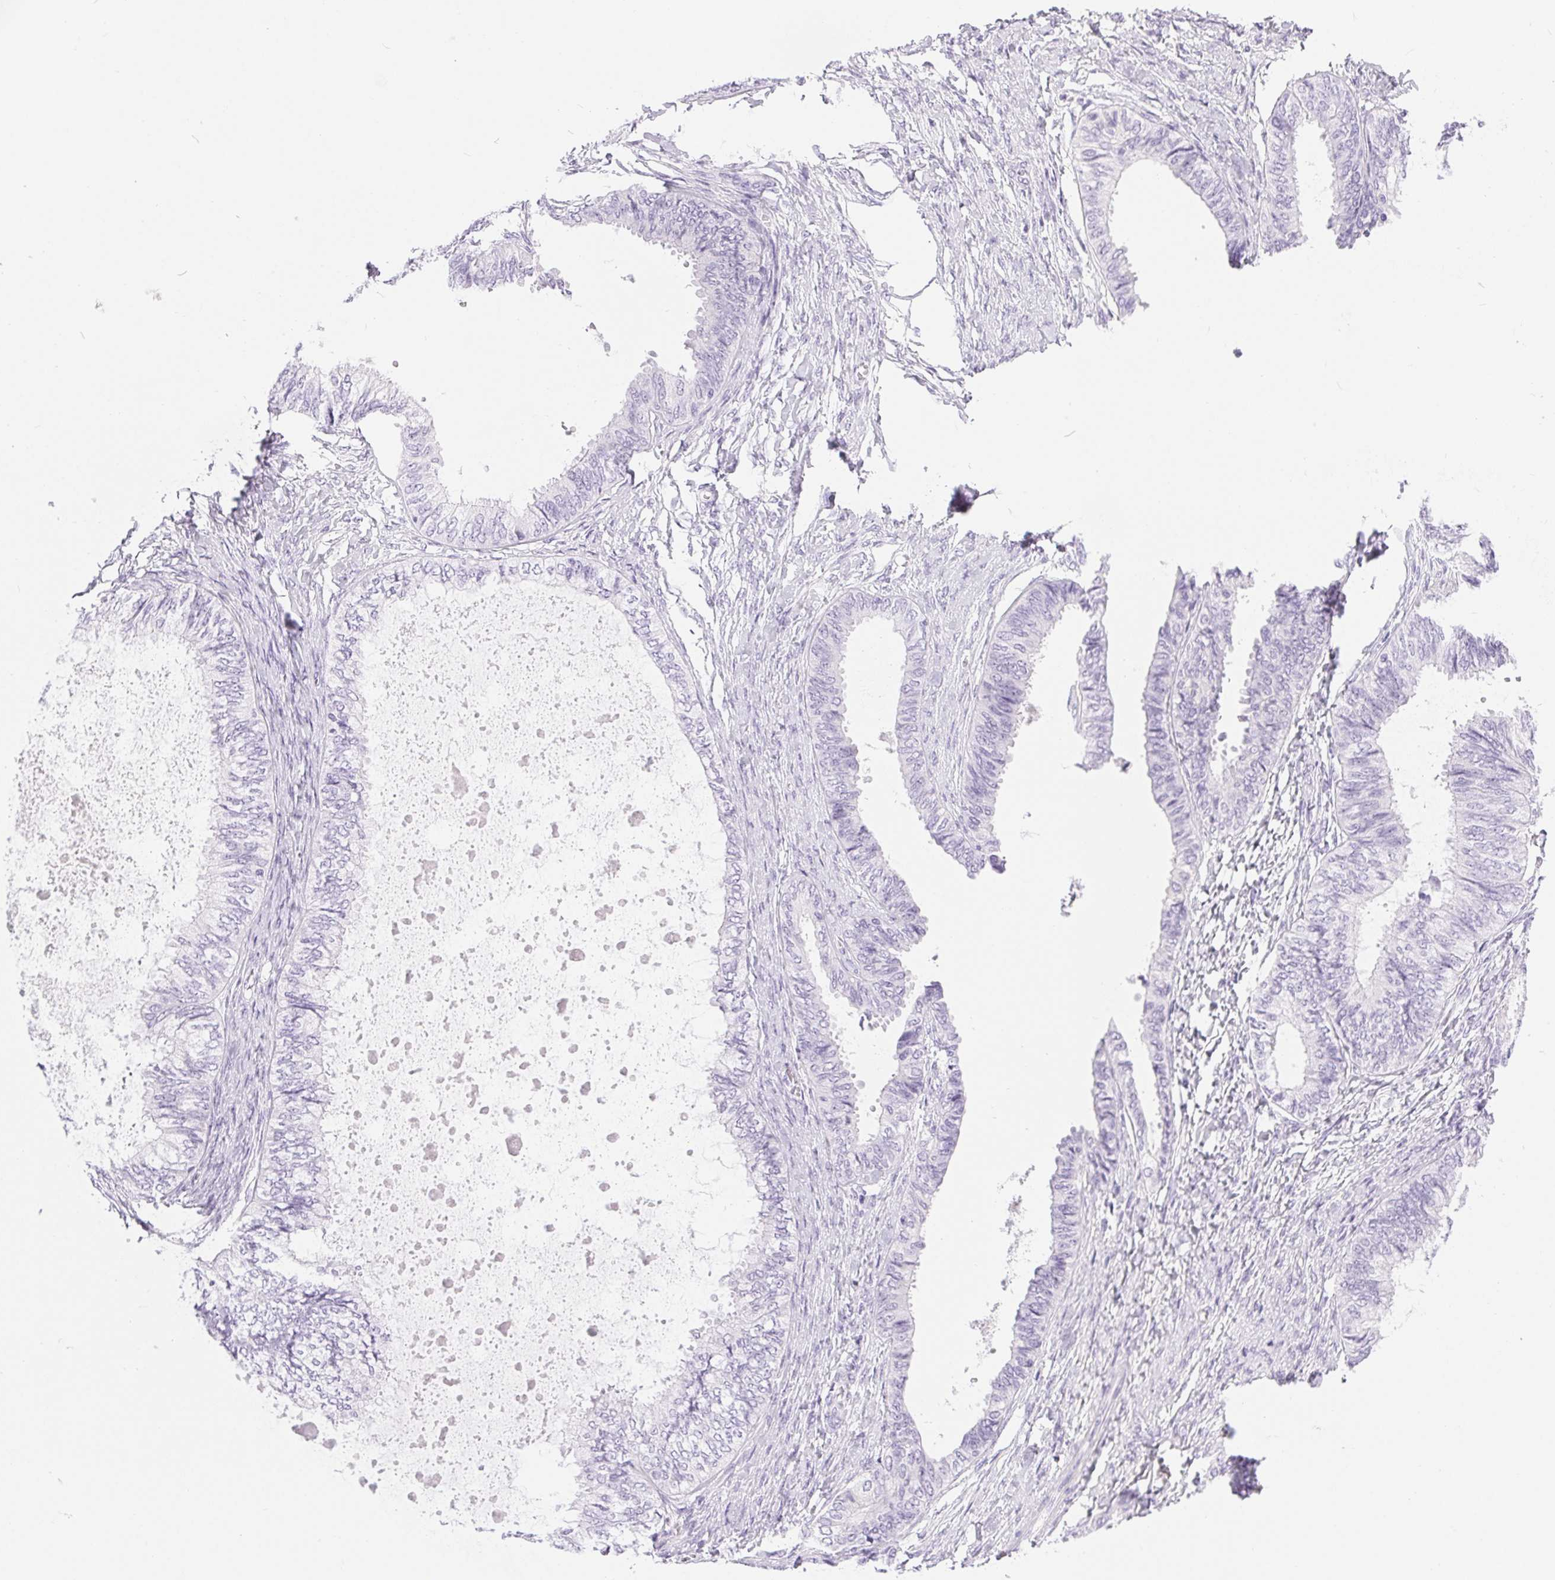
{"staining": {"intensity": "negative", "quantity": "none", "location": "none"}, "tissue": "ovarian cancer", "cell_type": "Tumor cells", "image_type": "cancer", "snomed": [{"axis": "morphology", "description": "Carcinoma, endometroid"}, {"axis": "topography", "description": "Ovary"}], "caption": "IHC of human ovarian endometroid carcinoma demonstrates no expression in tumor cells. (Brightfield microscopy of DAB immunohistochemistry at high magnification).", "gene": "XDH", "patient": {"sex": "female", "age": 70}}